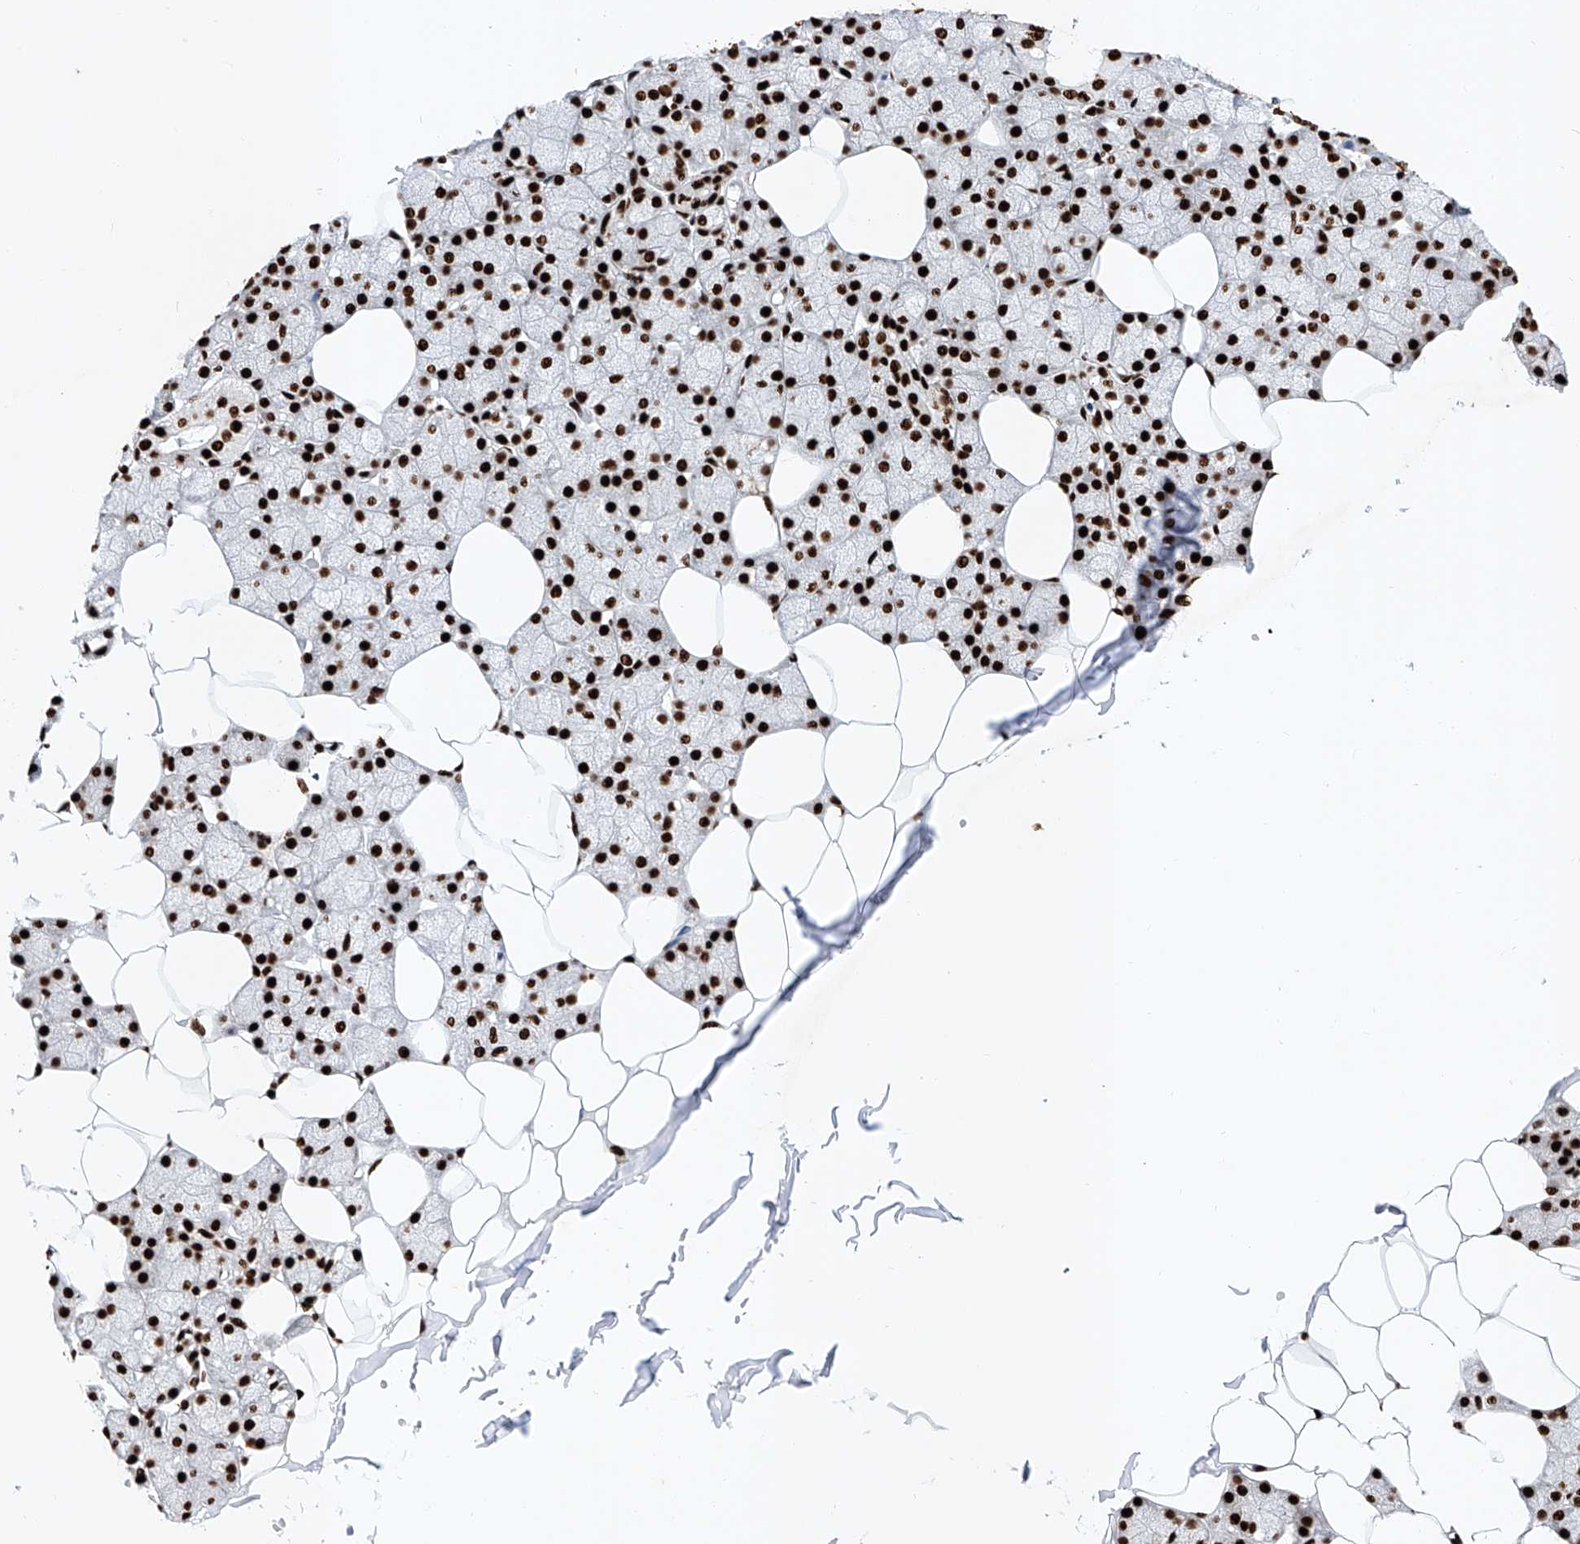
{"staining": {"intensity": "strong", "quantity": ">75%", "location": "nuclear"}, "tissue": "salivary gland", "cell_type": "Glandular cells", "image_type": "normal", "snomed": [{"axis": "morphology", "description": "Normal tissue, NOS"}, {"axis": "topography", "description": "Salivary gland"}], "caption": "DAB (3,3'-diaminobenzidine) immunohistochemical staining of normal human salivary gland shows strong nuclear protein positivity in about >75% of glandular cells.", "gene": "SRSF6", "patient": {"sex": "male", "age": 62}}